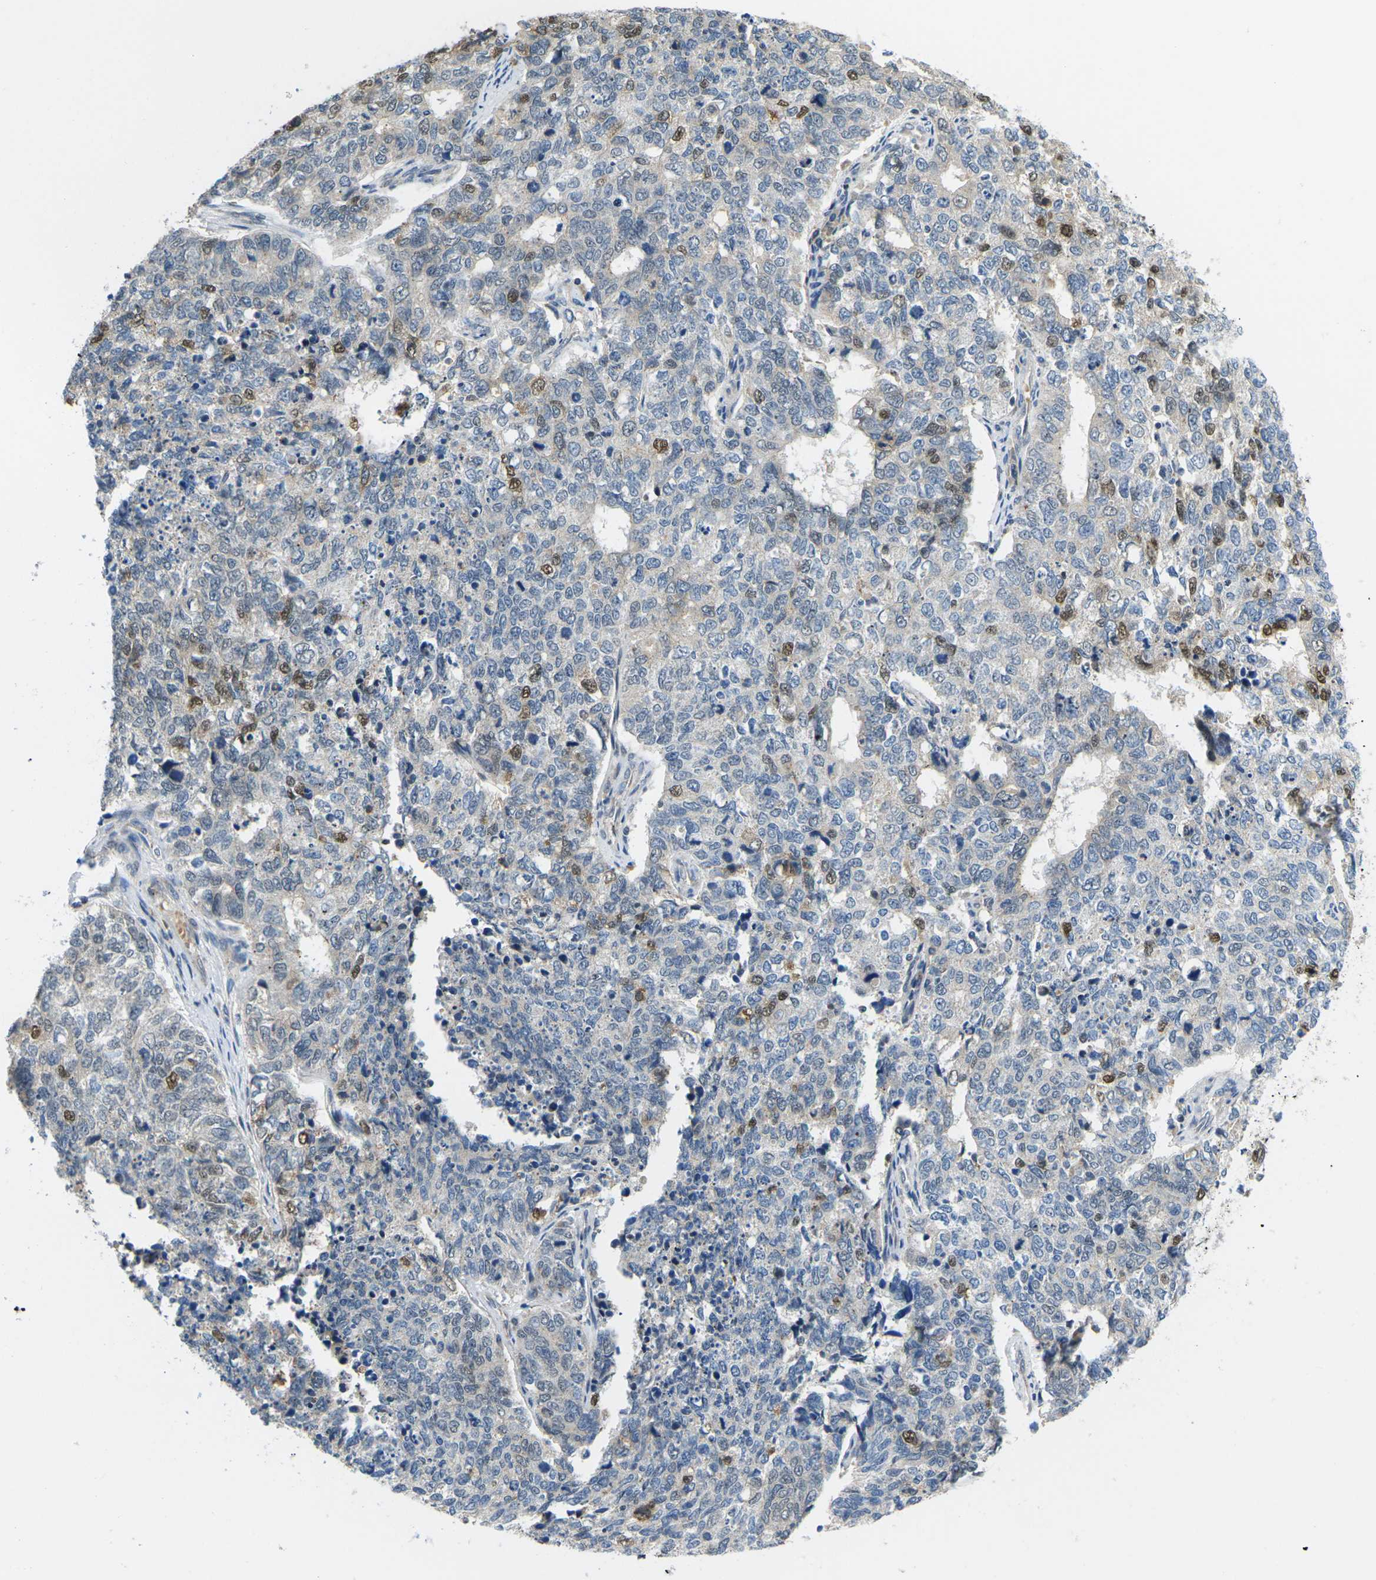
{"staining": {"intensity": "moderate", "quantity": "<25%", "location": "nuclear"}, "tissue": "cervical cancer", "cell_type": "Tumor cells", "image_type": "cancer", "snomed": [{"axis": "morphology", "description": "Squamous cell carcinoma, NOS"}, {"axis": "topography", "description": "Cervix"}], "caption": "A photomicrograph of human cervical cancer (squamous cell carcinoma) stained for a protein reveals moderate nuclear brown staining in tumor cells. Immunohistochemistry stains the protein of interest in brown and the nuclei are stained blue.", "gene": "ERBB4", "patient": {"sex": "female", "age": 63}}